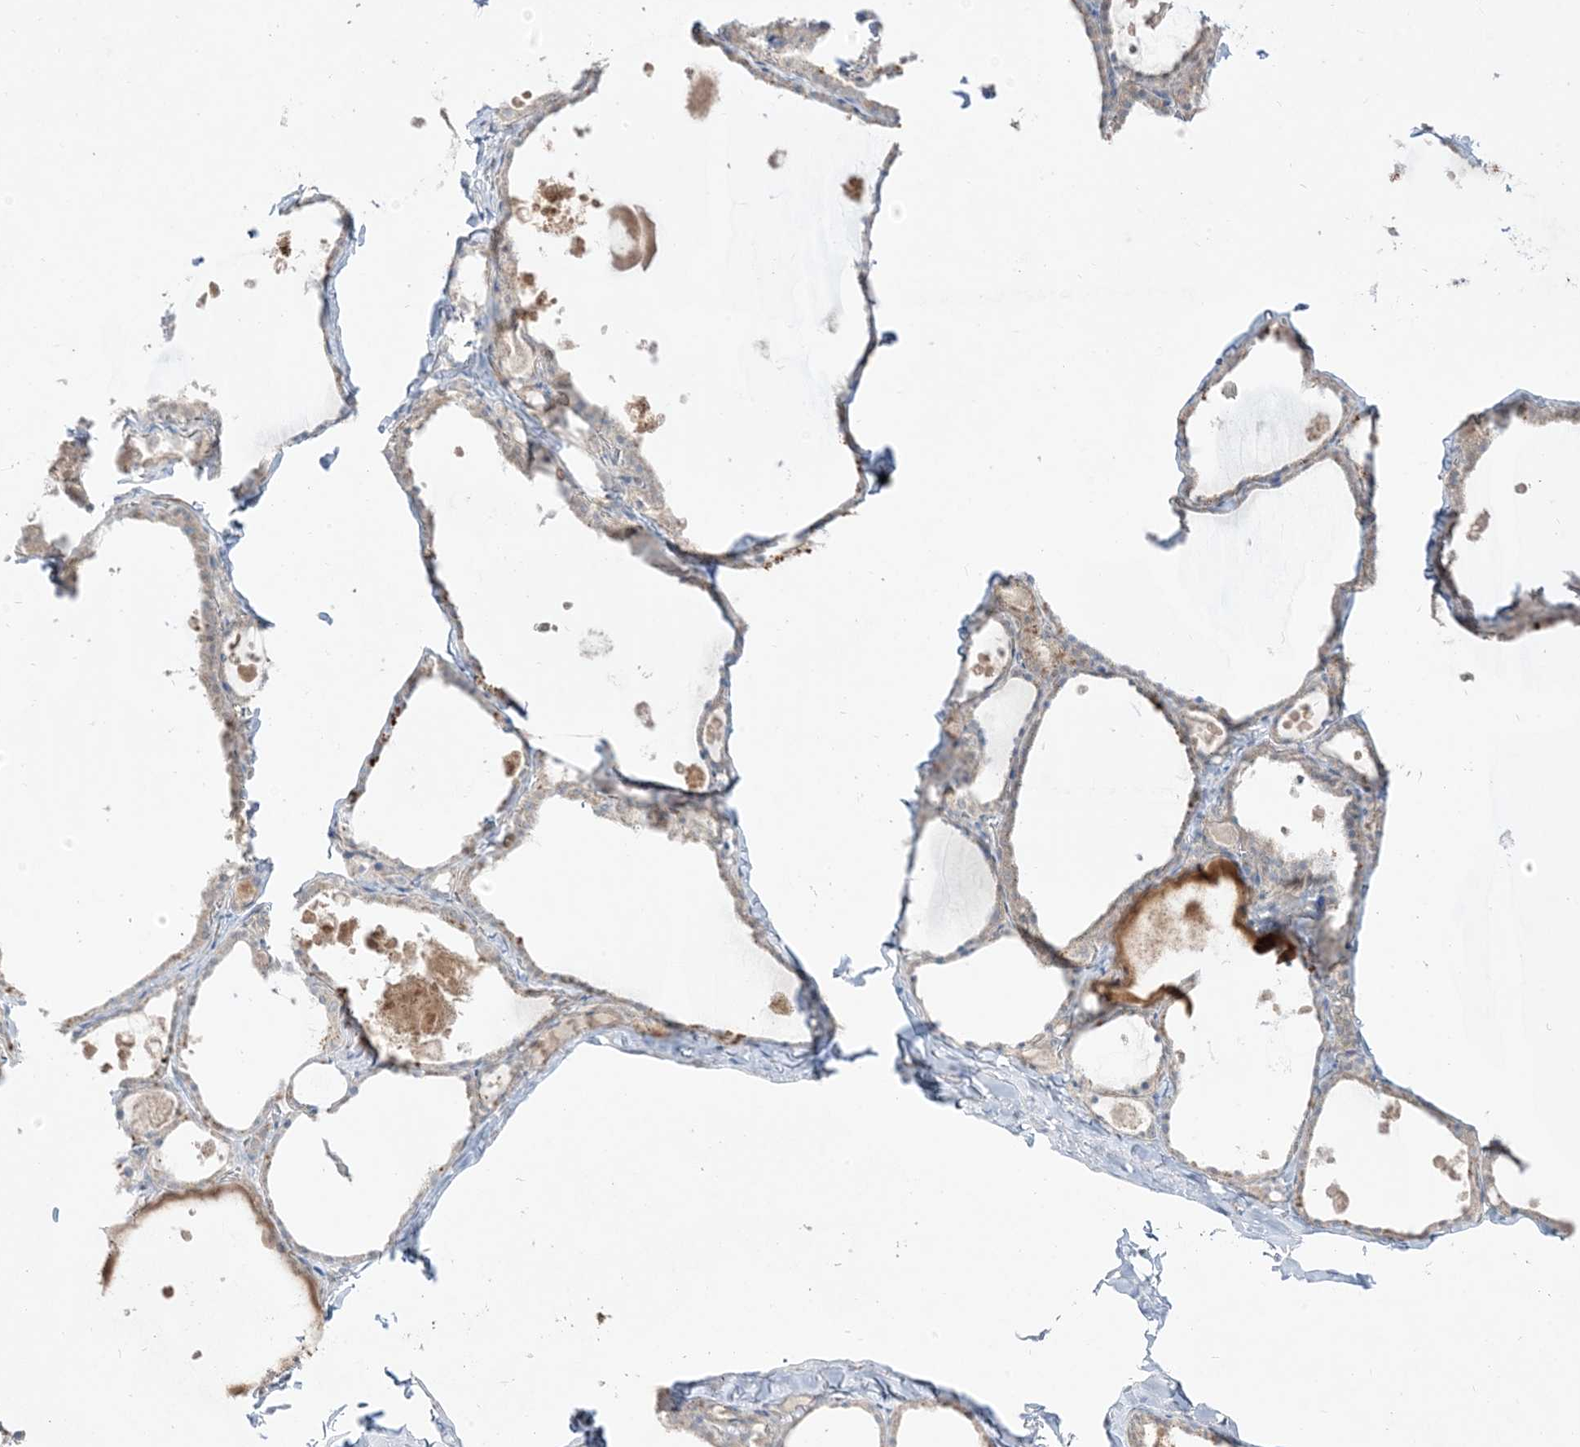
{"staining": {"intensity": "negative", "quantity": "none", "location": "none"}, "tissue": "thyroid gland", "cell_type": "Glandular cells", "image_type": "normal", "snomed": [{"axis": "morphology", "description": "Normal tissue, NOS"}, {"axis": "topography", "description": "Thyroid gland"}], "caption": "Thyroid gland stained for a protein using immunohistochemistry demonstrates no positivity glandular cells.", "gene": "LOXL3", "patient": {"sex": "male", "age": 56}}